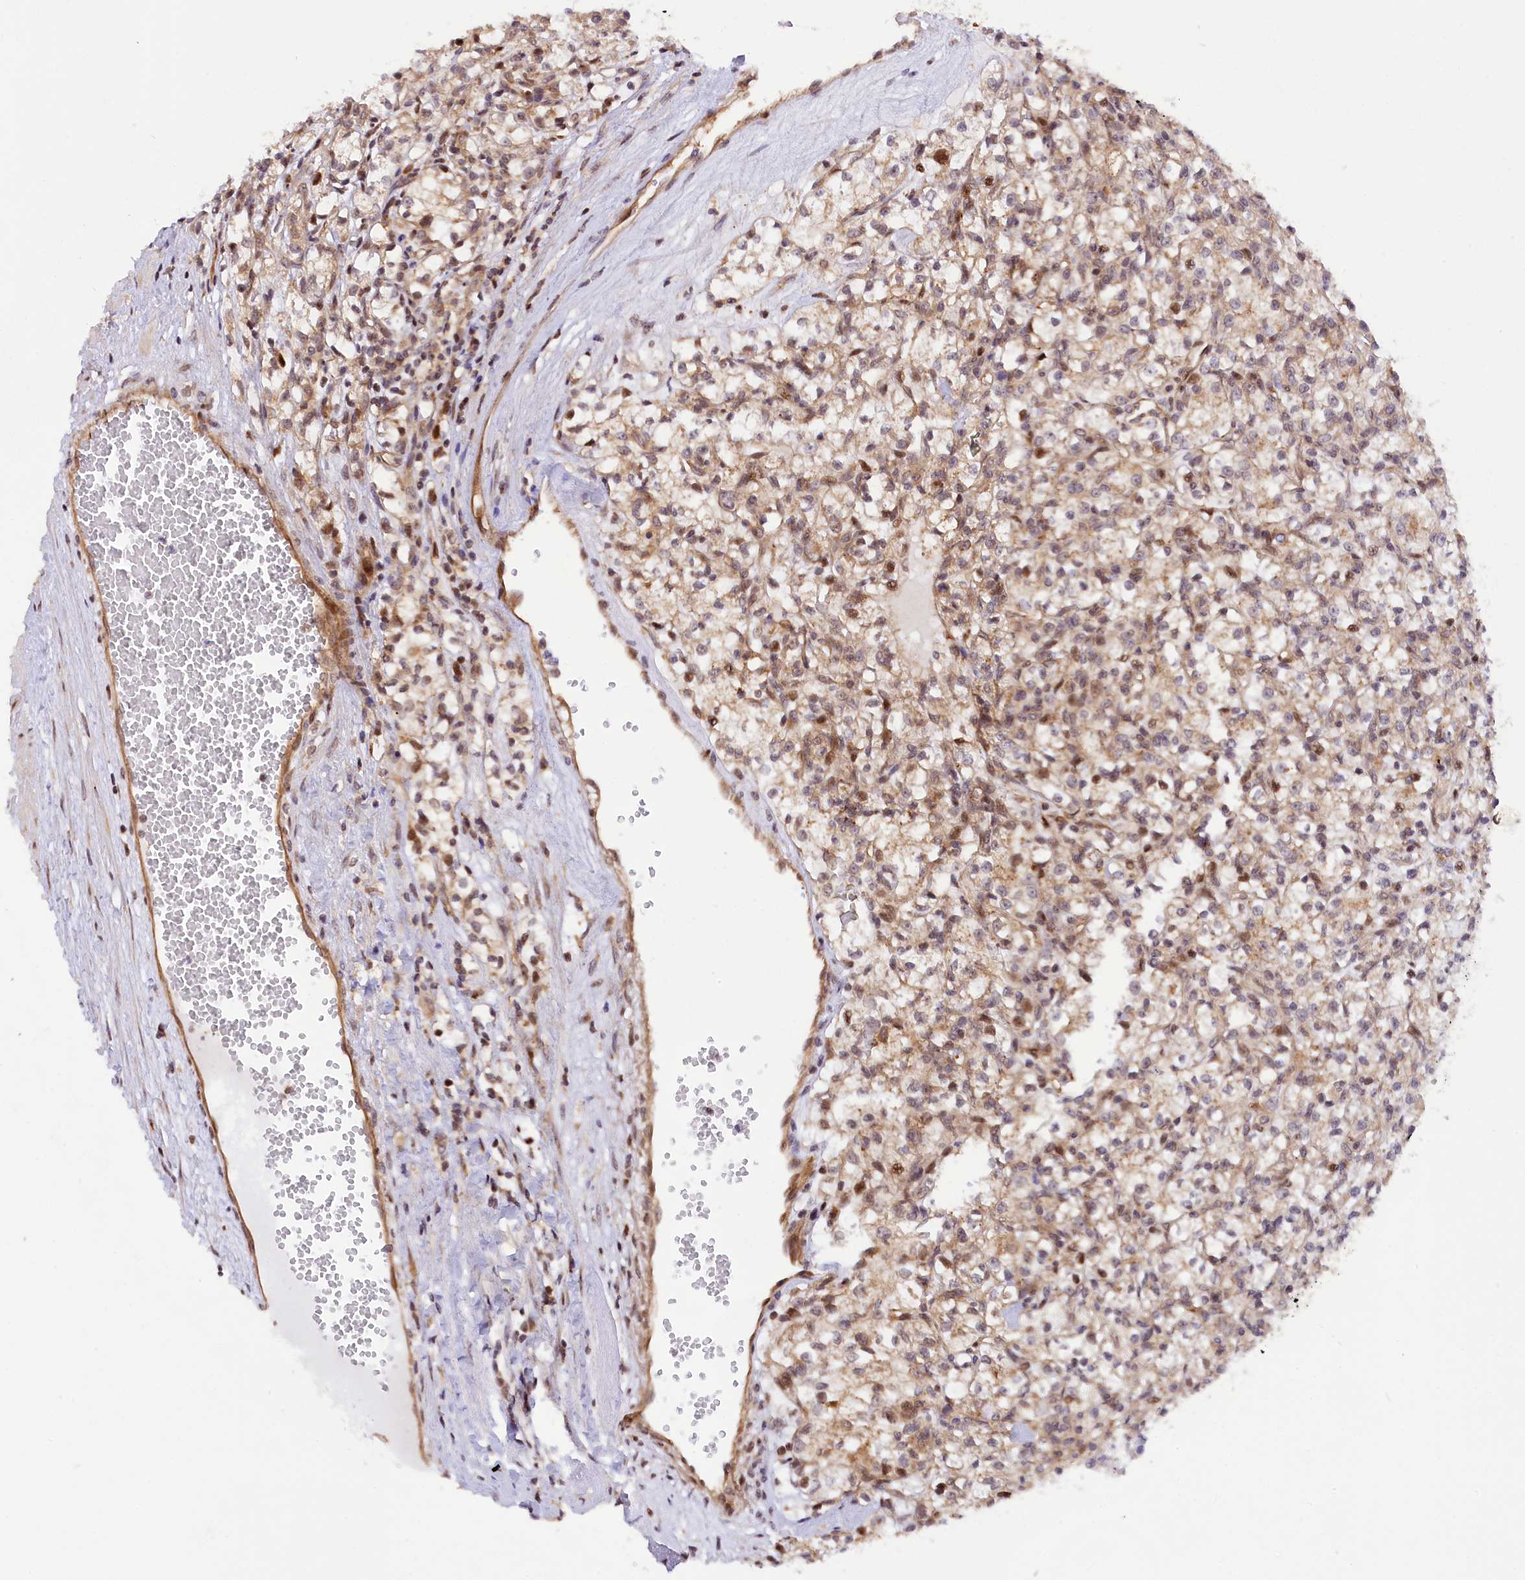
{"staining": {"intensity": "moderate", "quantity": ">75%", "location": "cytoplasmic/membranous"}, "tissue": "renal cancer", "cell_type": "Tumor cells", "image_type": "cancer", "snomed": [{"axis": "morphology", "description": "Adenocarcinoma, NOS"}, {"axis": "topography", "description": "Kidney"}], "caption": "Moderate cytoplasmic/membranous expression is seen in approximately >75% of tumor cells in adenocarcinoma (renal).", "gene": "SAMD4A", "patient": {"sex": "female", "age": 59}}